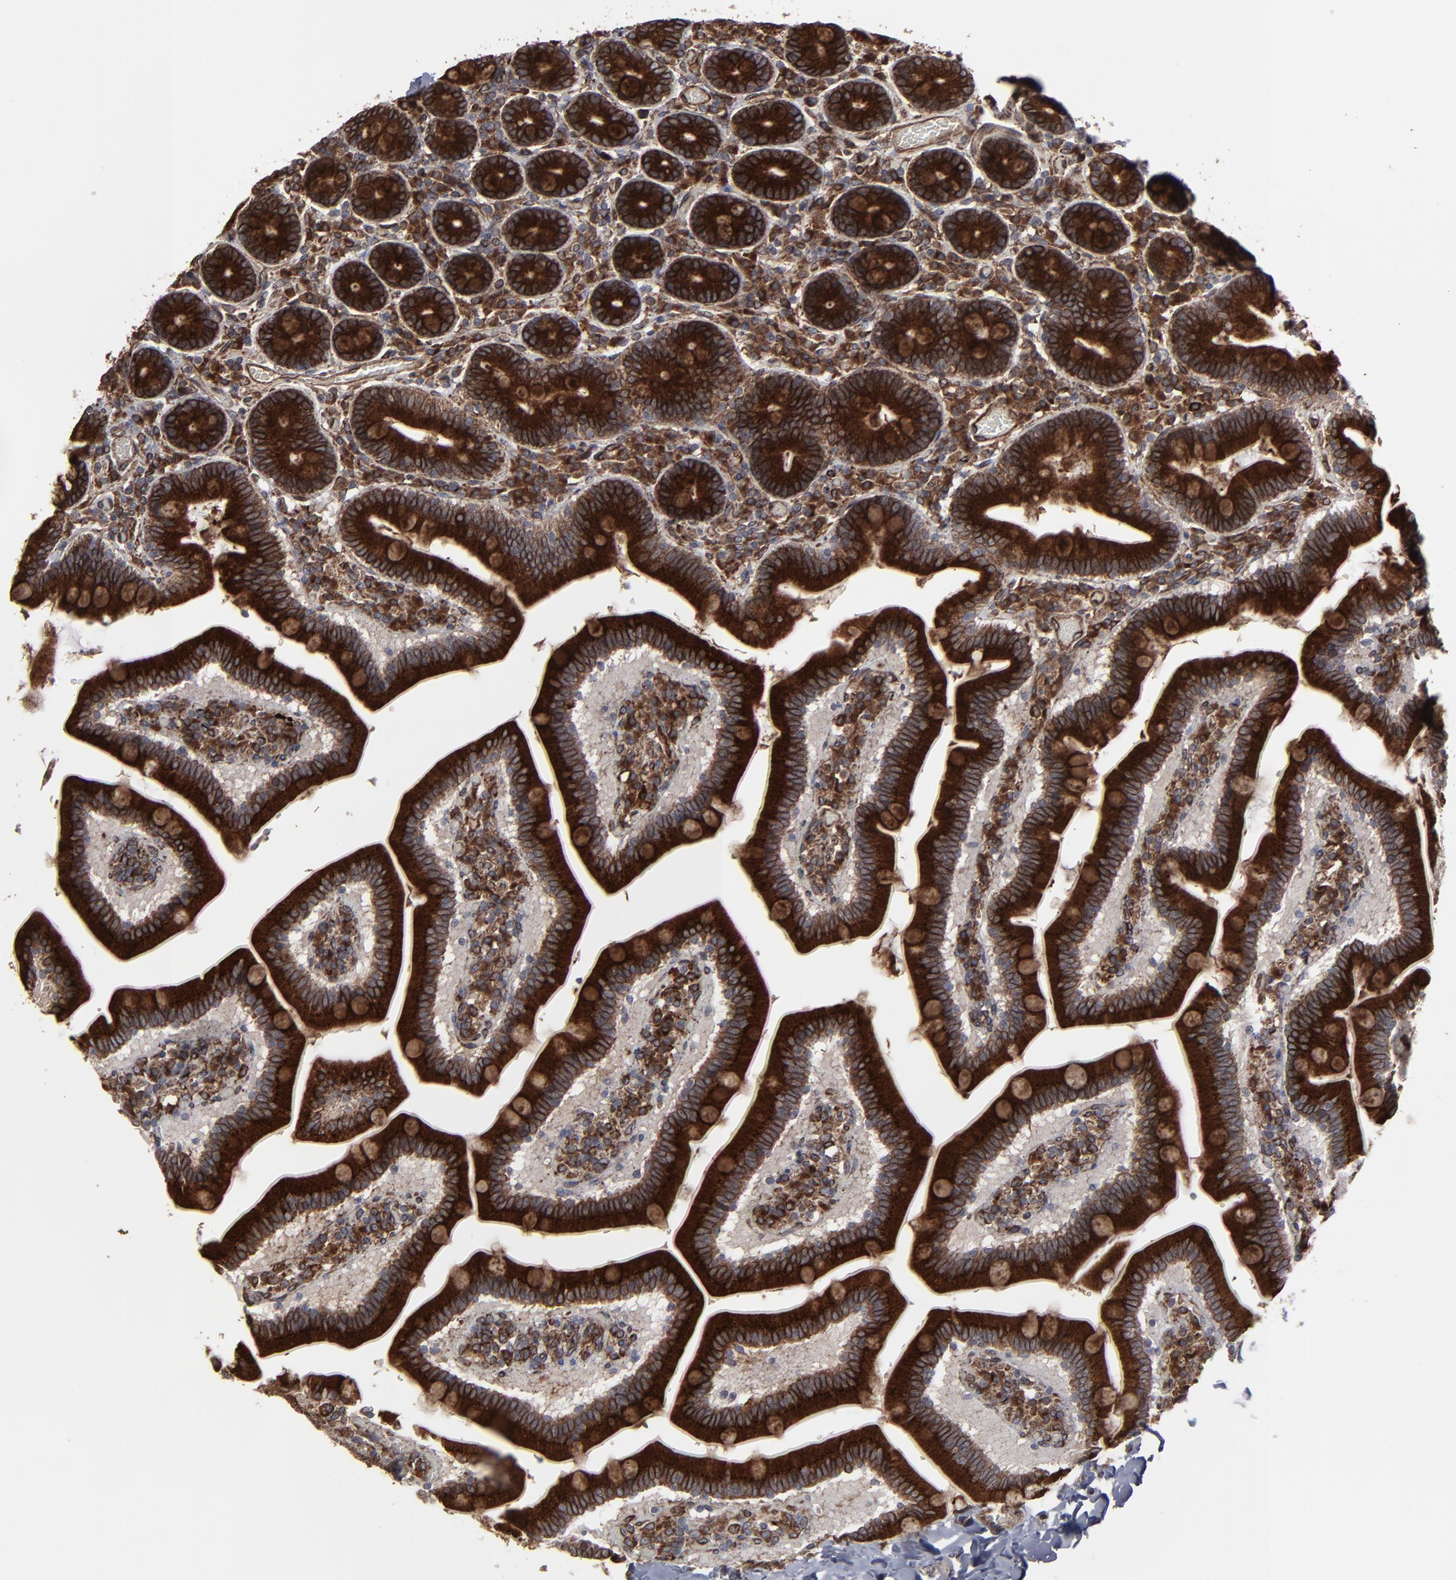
{"staining": {"intensity": "strong", "quantity": ">75%", "location": "cytoplasmic/membranous"}, "tissue": "duodenum", "cell_type": "Glandular cells", "image_type": "normal", "snomed": [{"axis": "morphology", "description": "Normal tissue, NOS"}, {"axis": "topography", "description": "Duodenum"}], "caption": "This is a histology image of IHC staining of normal duodenum, which shows strong staining in the cytoplasmic/membranous of glandular cells.", "gene": "CNIH1", "patient": {"sex": "male", "age": 66}}